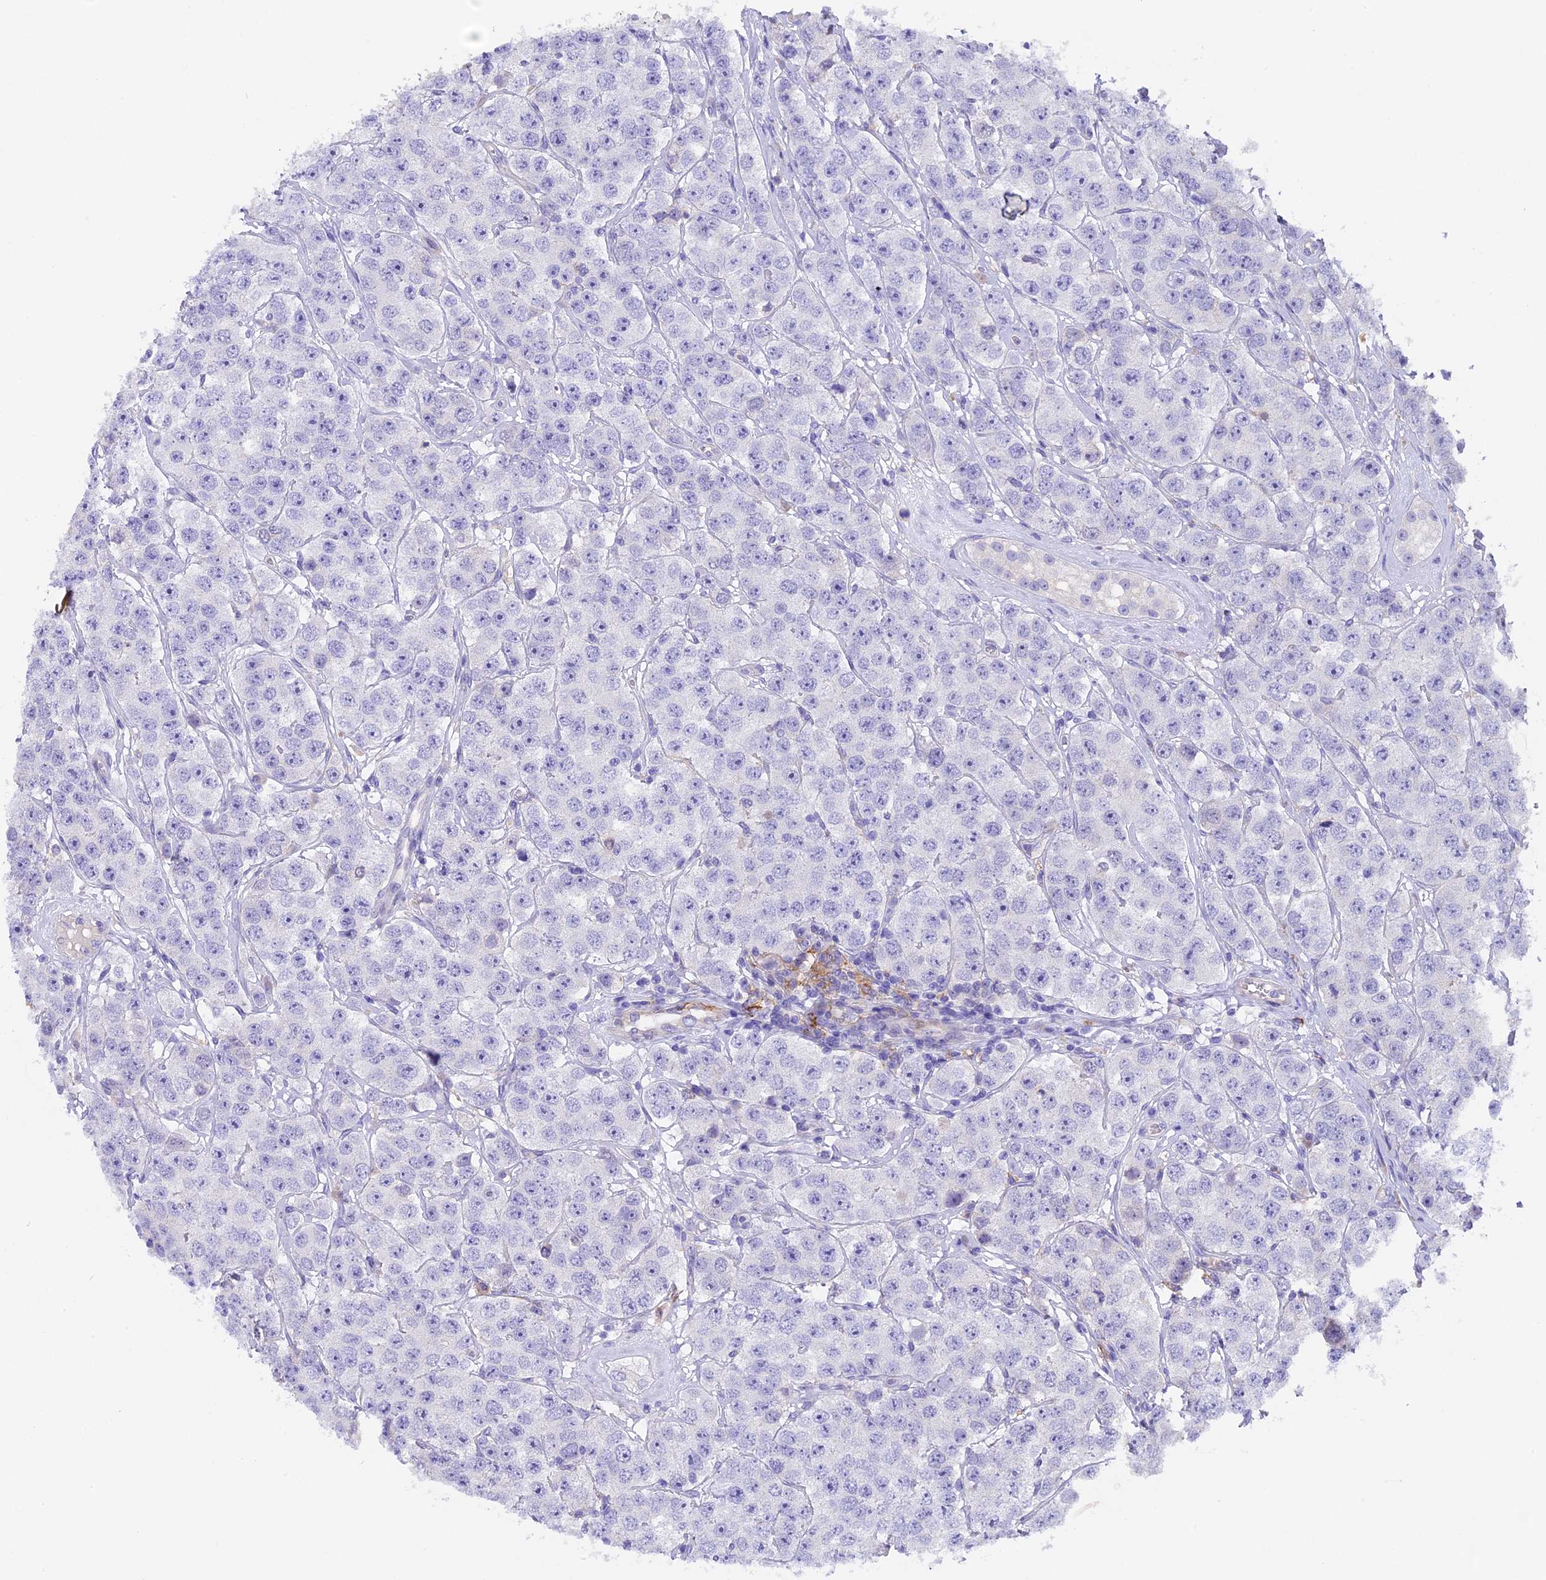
{"staining": {"intensity": "negative", "quantity": "none", "location": "none"}, "tissue": "testis cancer", "cell_type": "Tumor cells", "image_type": "cancer", "snomed": [{"axis": "morphology", "description": "Seminoma, NOS"}, {"axis": "topography", "description": "Testis"}], "caption": "Immunohistochemistry (IHC) of testis cancer shows no staining in tumor cells.", "gene": "NOD2", "patient": {"sex": "male", "age": 28}}